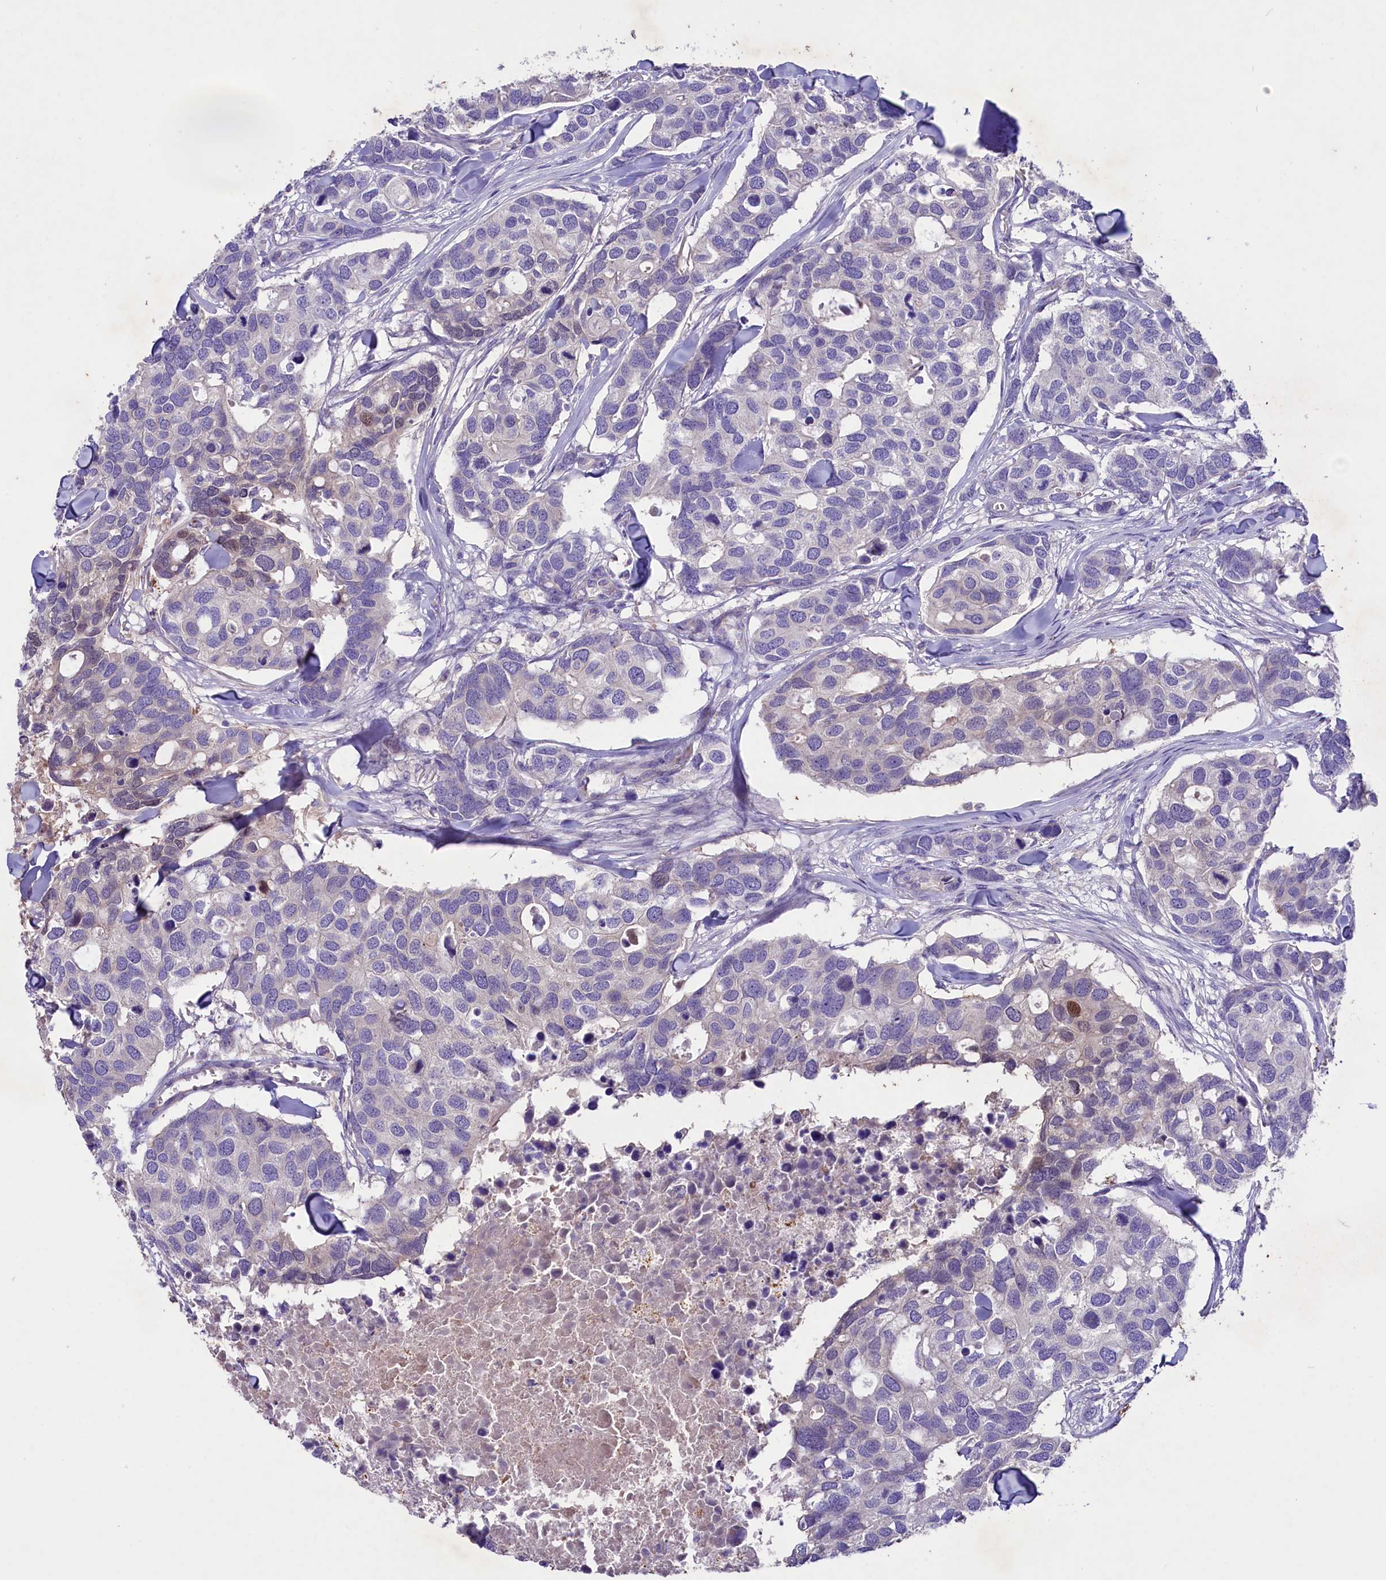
{"staining": {"intensity": "moderate", "quantity": "<25%", "location": "nuclear"}, "tissue": "breast cancer", "cell_type": "Tumor cells", "image_type": "cancer", "snomed": [{"axis": "morphology", "description": "Duct carcinoma"}, {"axis": "topography", "description": "Breast"}], "caption": "Immunohistochemistry (DAB) staining of breast cancer demonstrates moderate nuclear protein positivity in approximately <25% of tumor cells.", "gene": "CD99L2", "patient": {"sex": "female", "age": 83}}